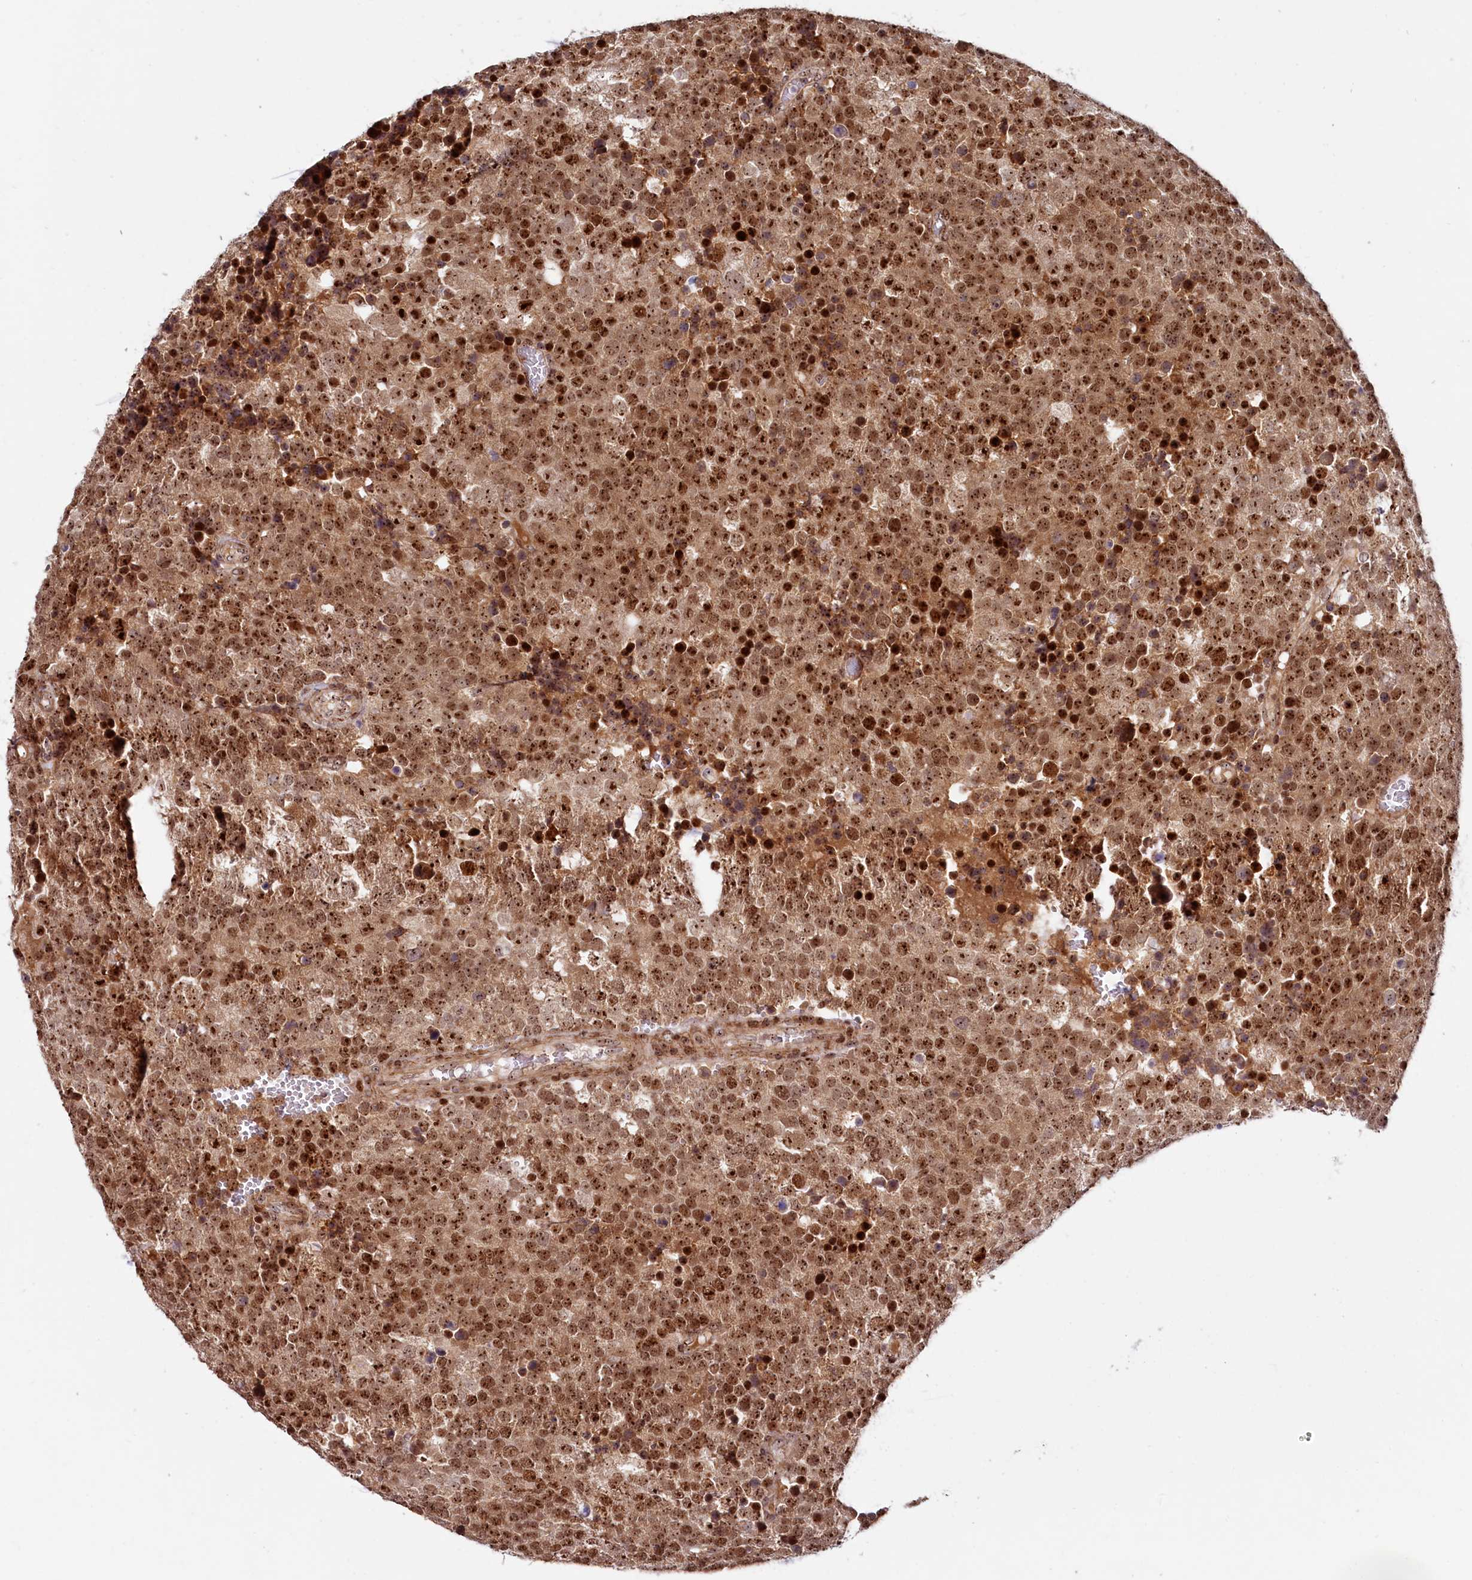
{"staining": {"intensity": "strong", "quantity": ">75%", "location": "nuclear"}, "tissue": "testis cancer", "cell_type": "Tumor cells", "image_type": "cancer", "snomed": [{"axis": "morphology", "description": "Seminoma, NOS"}, {"axis": "topography", "description": "Testis"}], "caption": "Protein analysis of testis seminoma tissue reveals strong nuclear positivity in approximately >75% of tumor cells.", "gene": "TCOF1", "patient": {"sex": "male", "age": 71}}